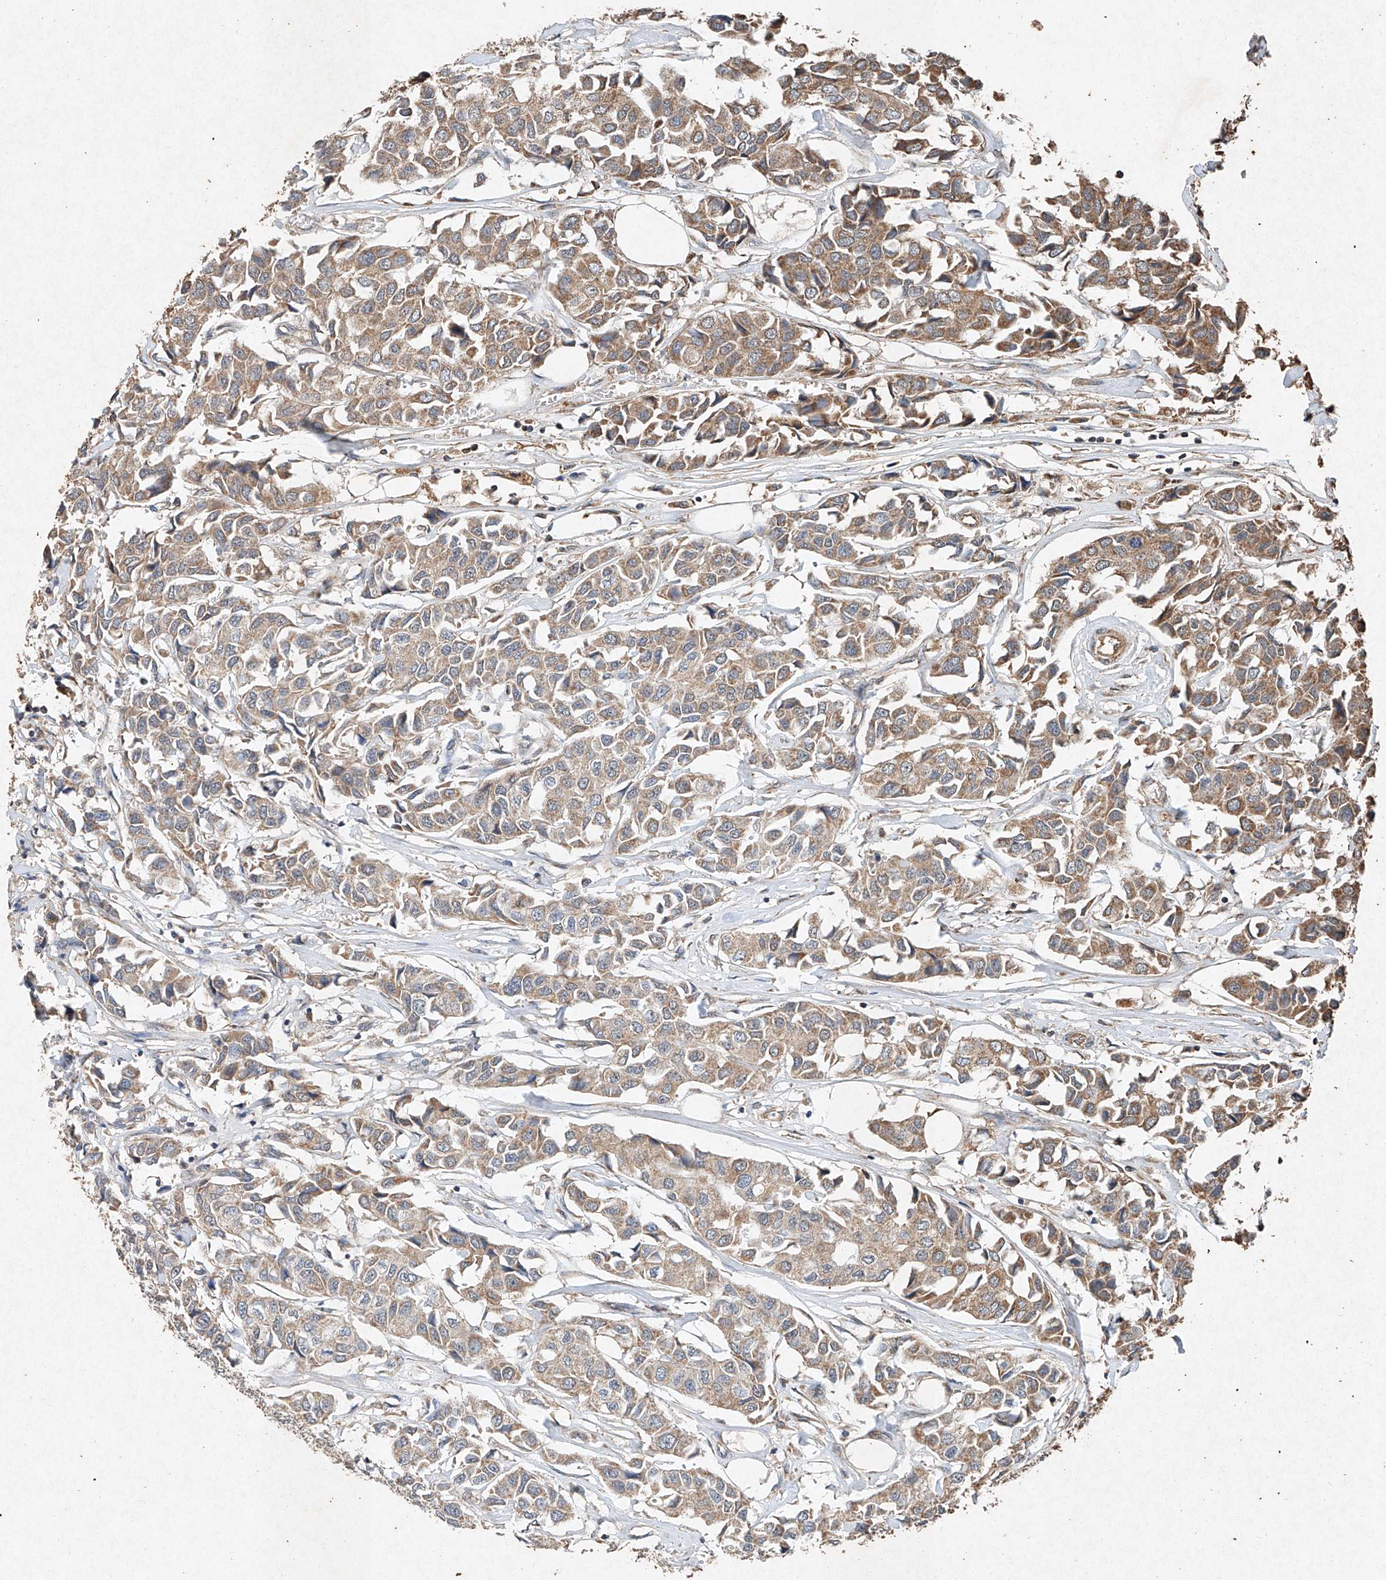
{"staining": {"intensity": "moderate", "quantity": "25%-75%", "location": "cytoplasmic/membranous"}, "tissue": "breast cancer", "cell_type": "Tumor cells", "image_type": "cancer", "snomed": [{"axis": "morphology", "description": "Duct carcinoma"}, {"axis": "topography", "description": "Breast"}], "caption": "Moderate cytoplasmic/membranous protein staining is appreciated in approximately 25%-75% of tumor cells in breast cancer (invasive ductal carcinoma). Nuclei are stained in blue.", "gene": "STK3", "patient": {"sex": "female", "age": 80}}